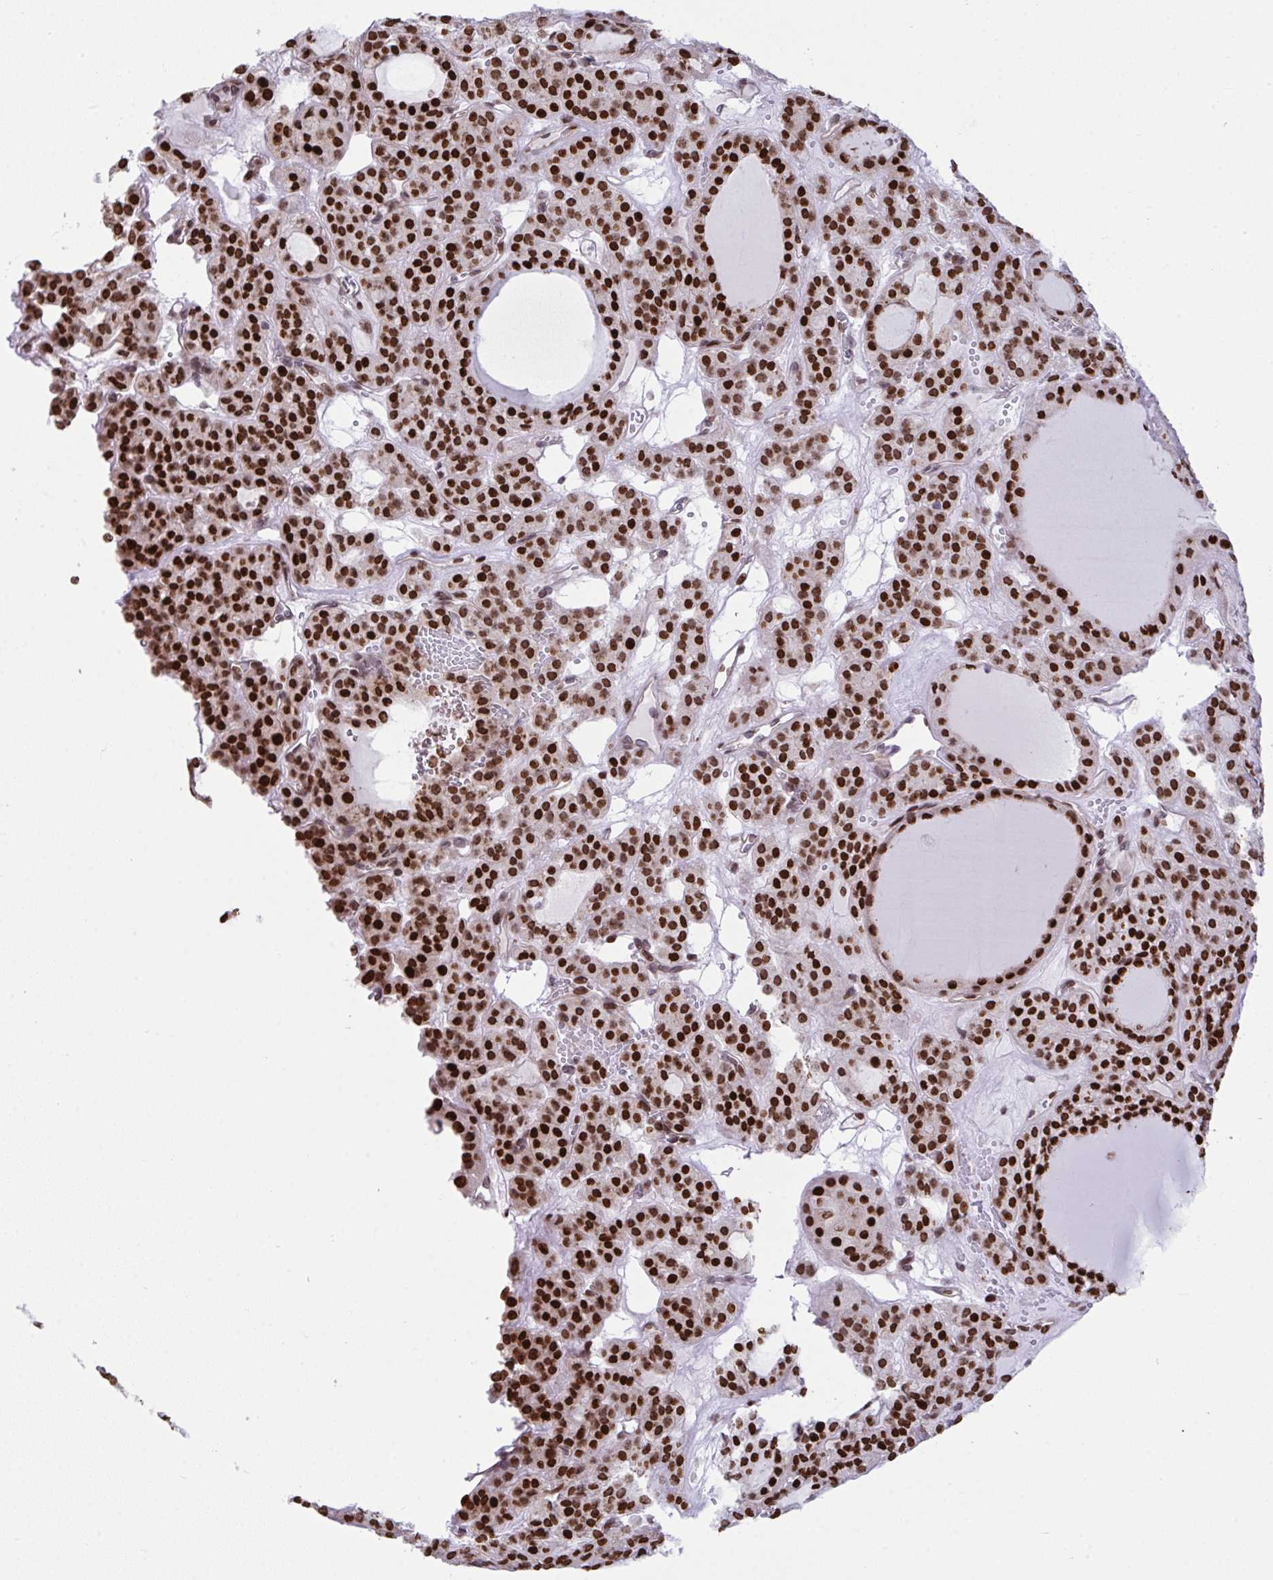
{"staining": {"intensity": "strong", "quantity": ">75%", "location": "nuclear"}, "tissue": "thyroid cancer", "cell_type": "Tumor cells", "image_type": "cancer", "snomed": [{"axis": "morphology", "description": "Follicular adenoma carcinoma, NOS"}, {"axis": "topography", "description": "Thyroid gland"}], "caption": "Strong nuclear staining is identified in about >75% of tumor cells in thyroid cancer.", "gene": "RAPGEF5", "patient": {"sex": "female", "age": 63}}